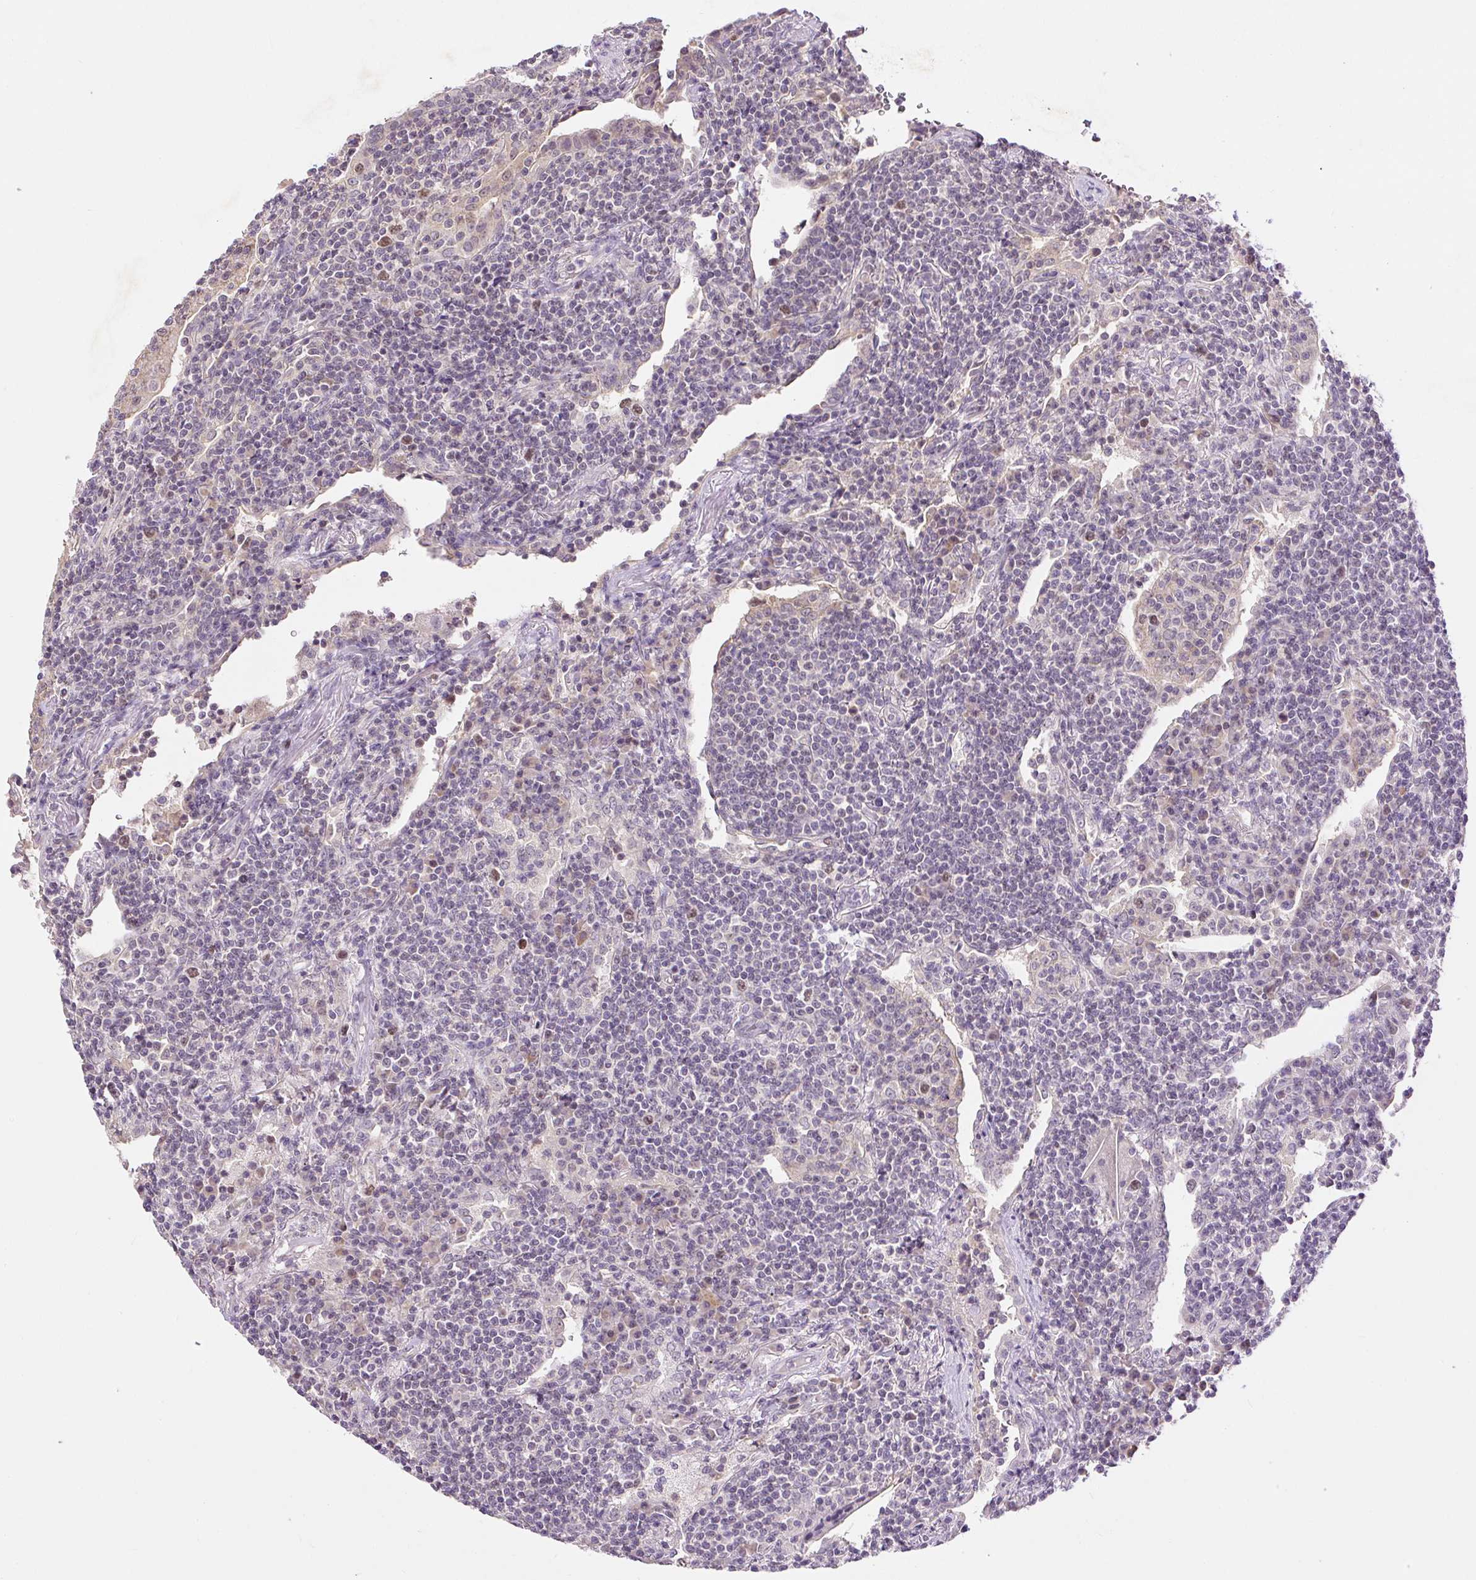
{"staining": {"intensity": "moderate", "quantity": "<25%", "location": "nuclear"}, "tissue": "lymphoma", "cell_type": "Tumor cells", "image_type": "cancer", "snomed": [{"axis": "morphology", "description": "Malignant lymphoma, non-Hodgkin's type, Low grade"}, {"axis": "topography", "description": "Lung"}], "caption": "Moderate nuclear protein staining is present in approximately <25% of tumor cells in lymphoma.", "gene": "RACGAP1", "patient": {"sex": "female", "age": 71}}